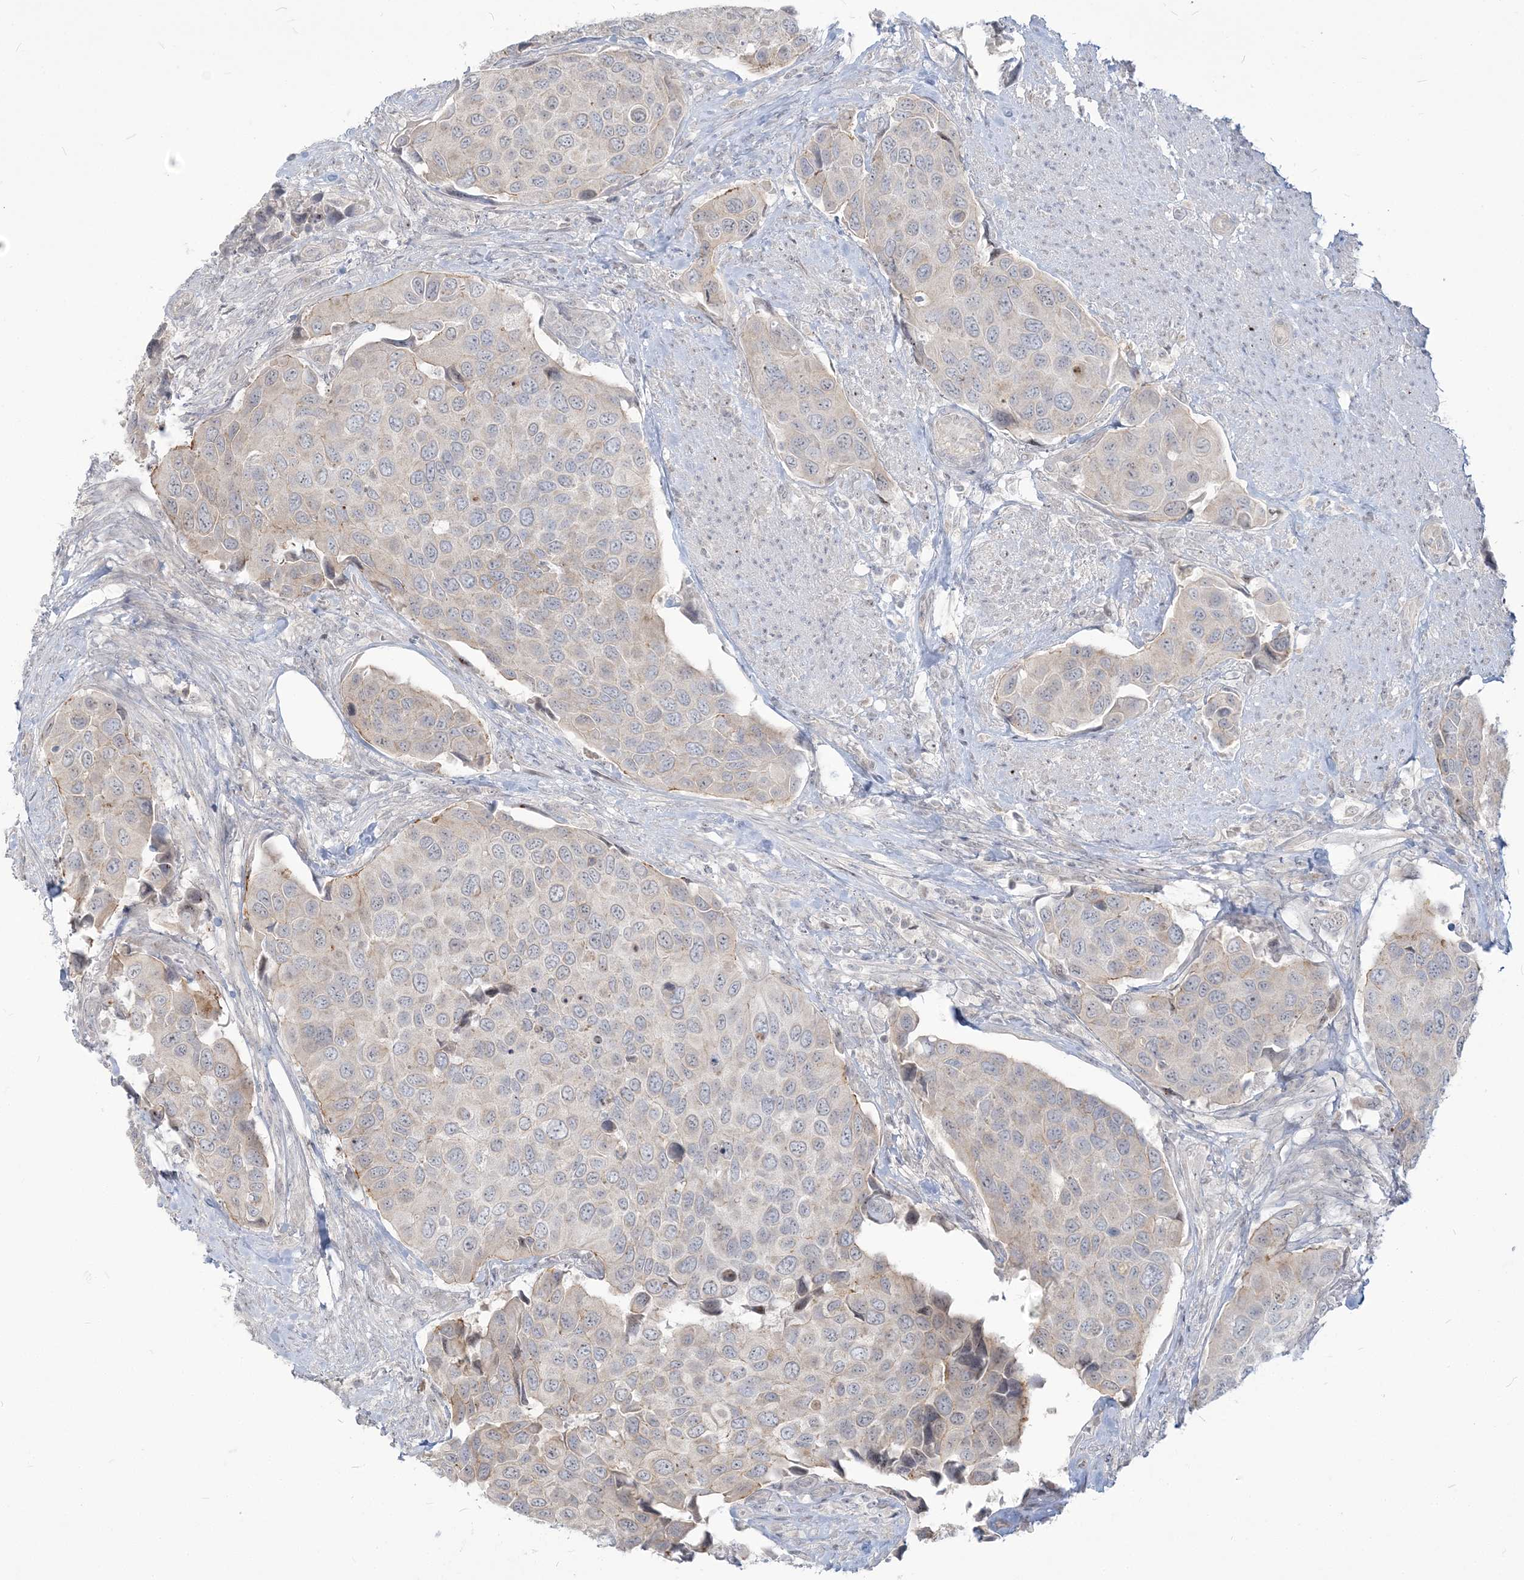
{"staining": {"intensity": "negative", "quantity": "none", "location": "none"}, "tissue": "urothelial cancer", "cell_type": "Tumor cells", "image_type": "cancer", "snomed": [{"axis": "morphology", "description": "Urothelial carcinoma, High grade"}, {"axis": "topography", "description": "Urinary bladder"}], "caption": "Human urothelial cancer stained for a protein using IHC shows no staining in tumor cells.", "gene": "SDAD1", "patient": {"sex": "male", "age": 74}}